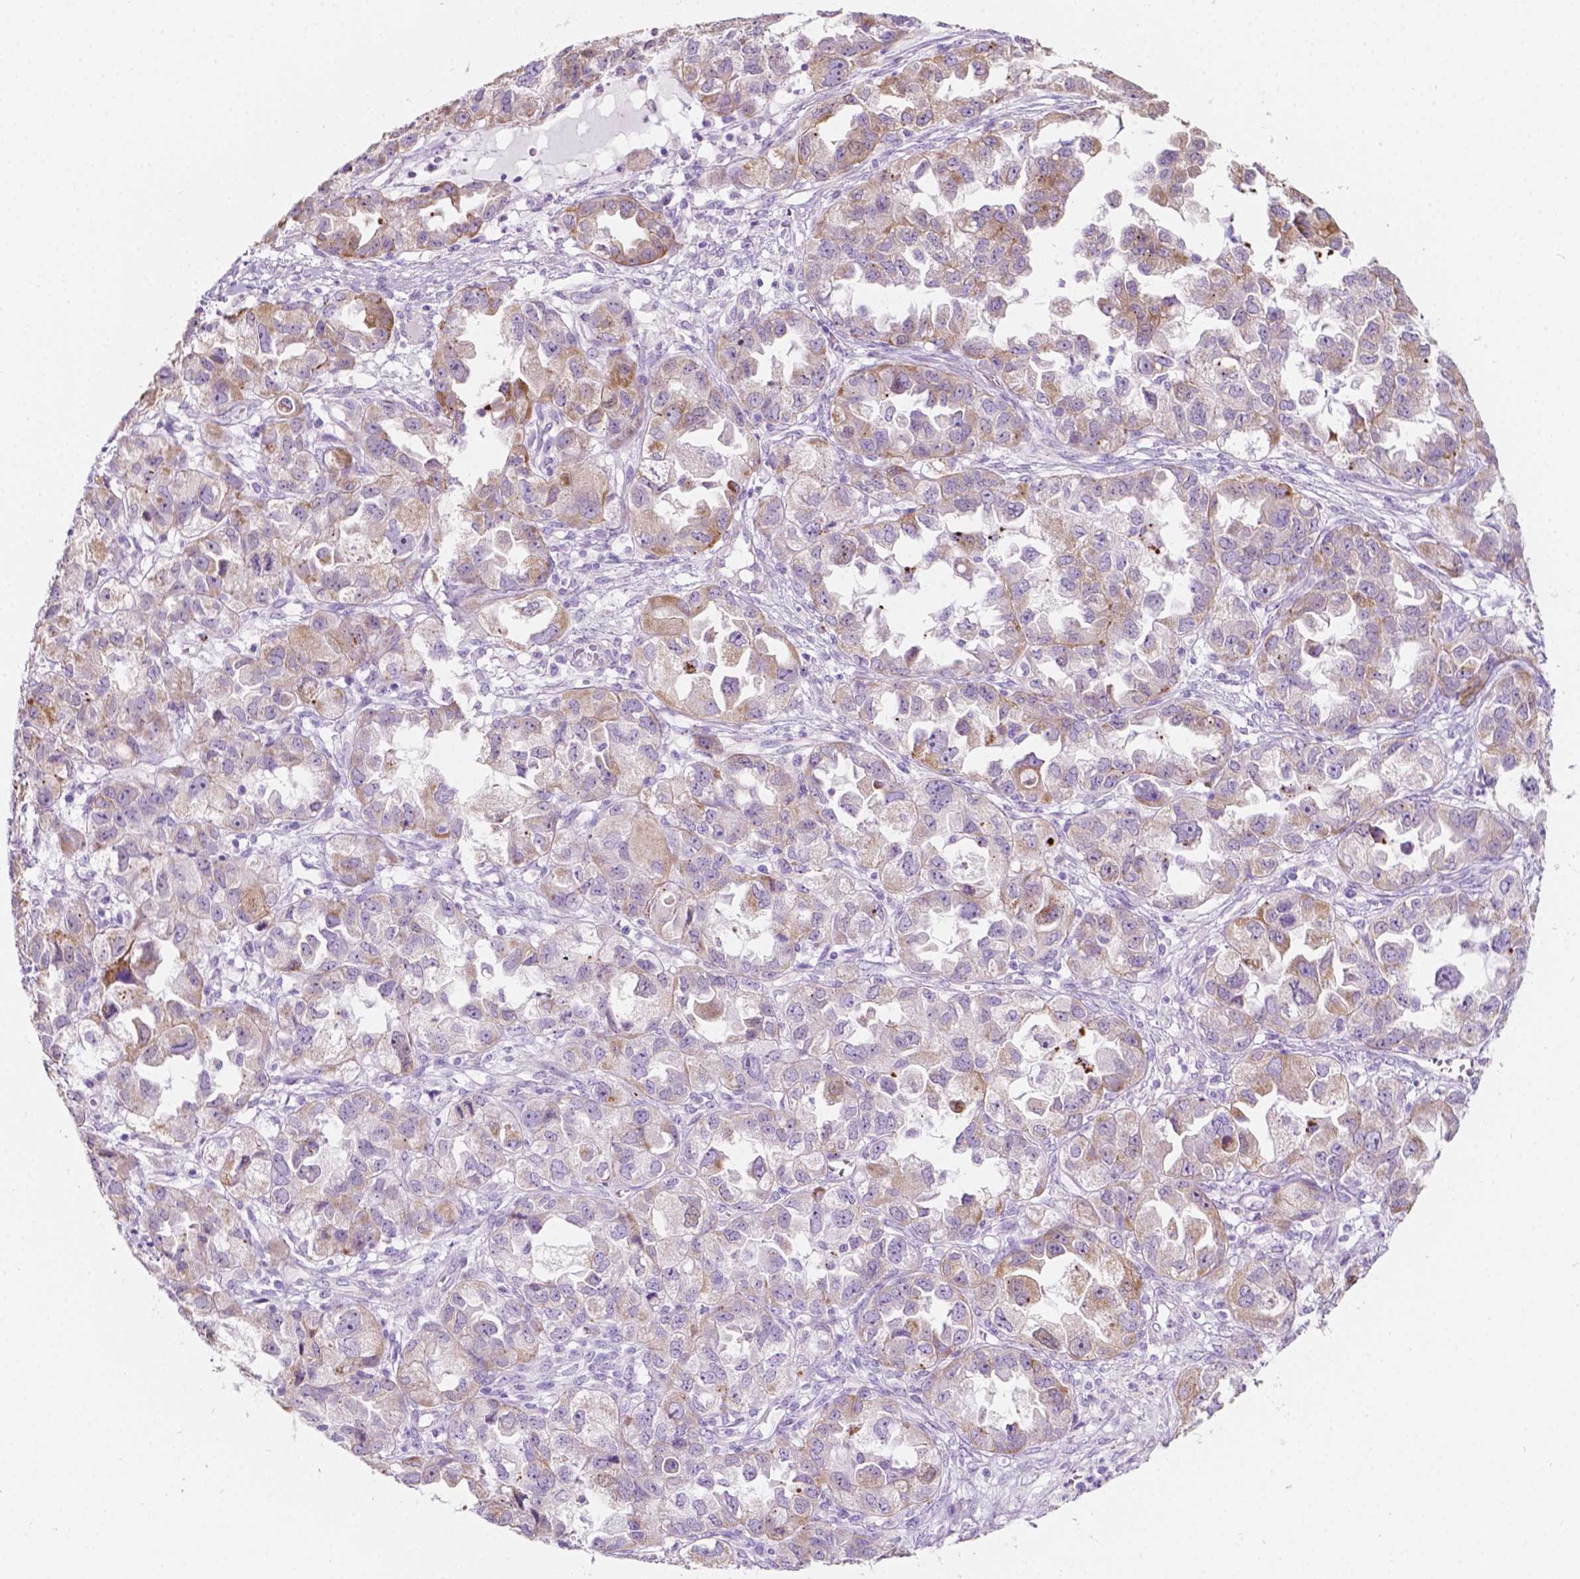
{"staining": {"intensity": "moderate", "quantity": "25%-75%", "location": "cytoplasmic/membranous"}, "tissue": "ovarian cancer", "cell_type": "Tumor cells", "image_type": "cancer", "snomed": [{"axis": "morphology", "description": "Cystadenocarcinoma, serous, NOS"}, {"axis": "topography", "description": "Ovary"}], "caption": "Tumor cells demonstrate medium levels of moderate cytoplasmic/membranous expression in approximately 25%-75% of cells in human ovarian cancer (serous cystadenocarcinoma).", "gene": "NOS1AP", "patient": {"sex": "female", "age": 84}}